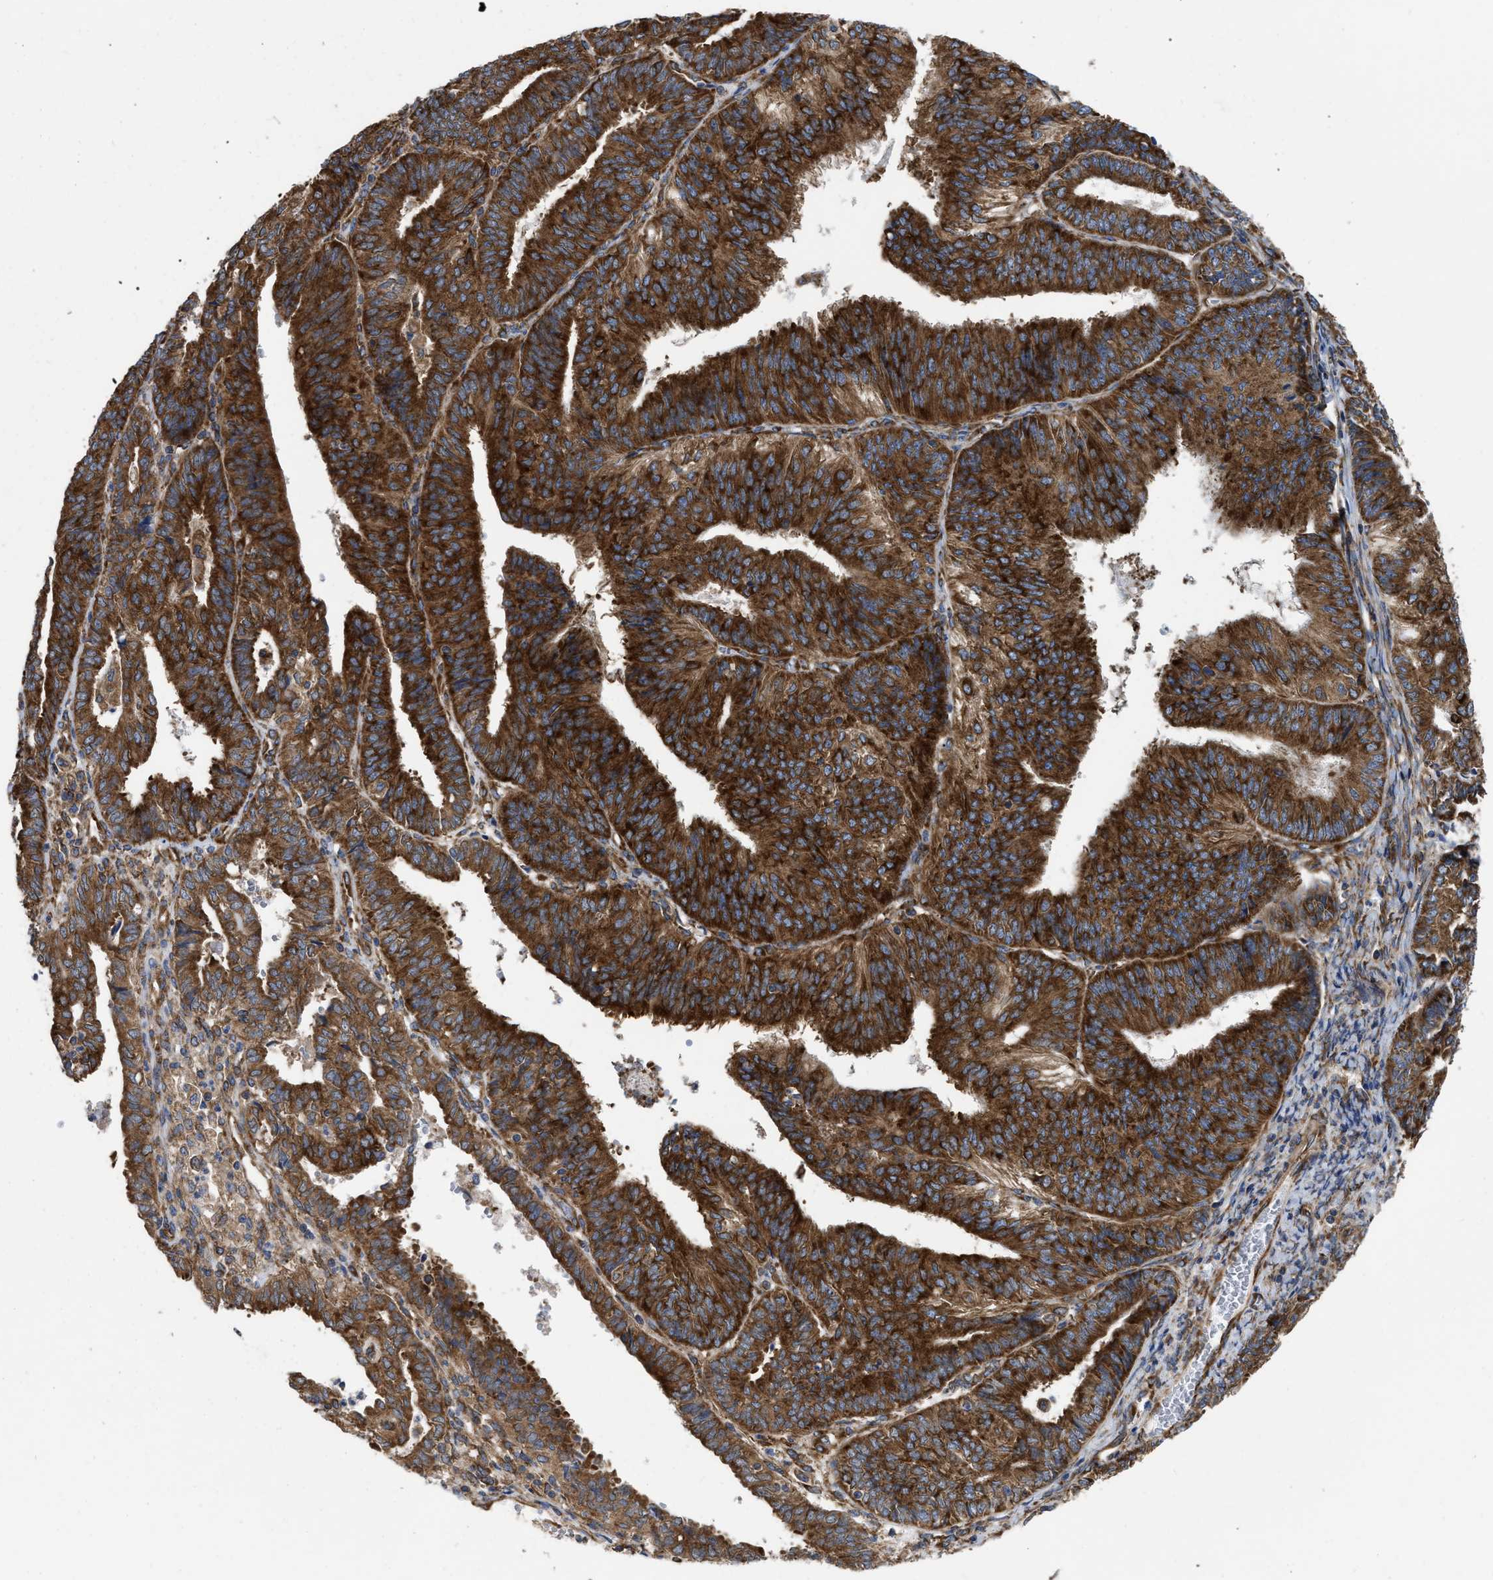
{"staining": {"intensity": "strong", "quantity": ">75%", "location": "cytoplasmic/membranous"}, "tissue": "endometrial cancer", "cell_type": "Tumor cells", "image_type": "cancer", "snomed": [{"axis": "morphology", "description": "Adenocarcinoma, NOS"}, {"axis": "topography", "description": "Endometrium"}], "caption": "Immunohistochemistry (IHC) photomicrograph of neoplastic tissue: adenocarcinoma (endometrial) stained using immunohistochemistry (IHC) shows high levels of strong protein expression localized specifically in the cytoplasmic/membranous of tumor cells, appearing as a cytoplasmic/membranous brown color.", "gene": "FAM120A", "patient": {"sex": "female", "age": 58}}